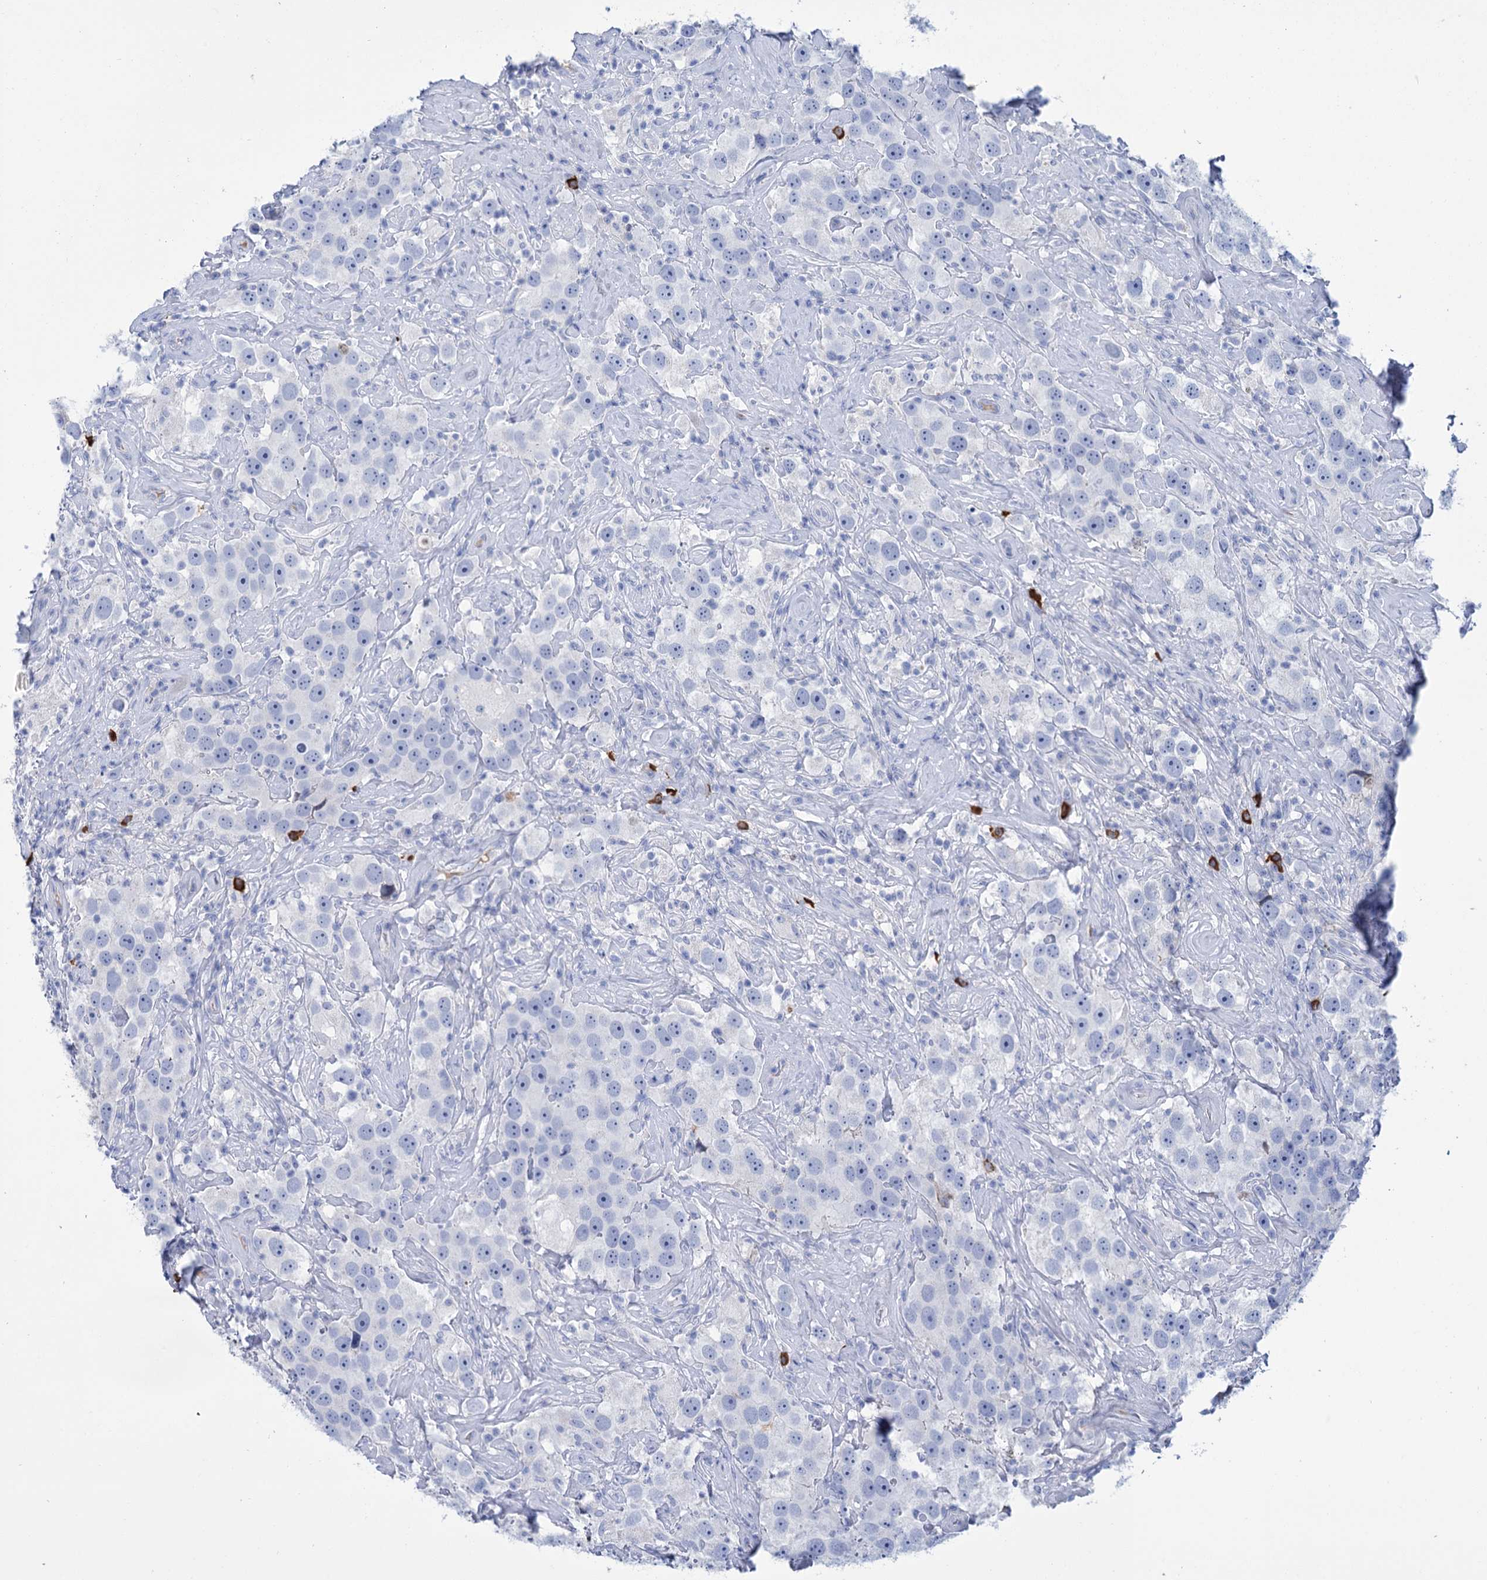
{"staining": {"intensity": "negative", "quantity": "none", "location": "none"}, "tissue": "testis cancer", "cell_type": "Tumor cells", "image_type": "cancer", "snomed": [{"axis": "morphology", "description": "Seminoma, NOS"}, {"axis": "topography", "description": "Testis"}], "caption": "Tumor cells show no significant expression in testis cancer (seminoma).", "gene": "FBXW12", "patient": {"sex": "male", "age": 49}}